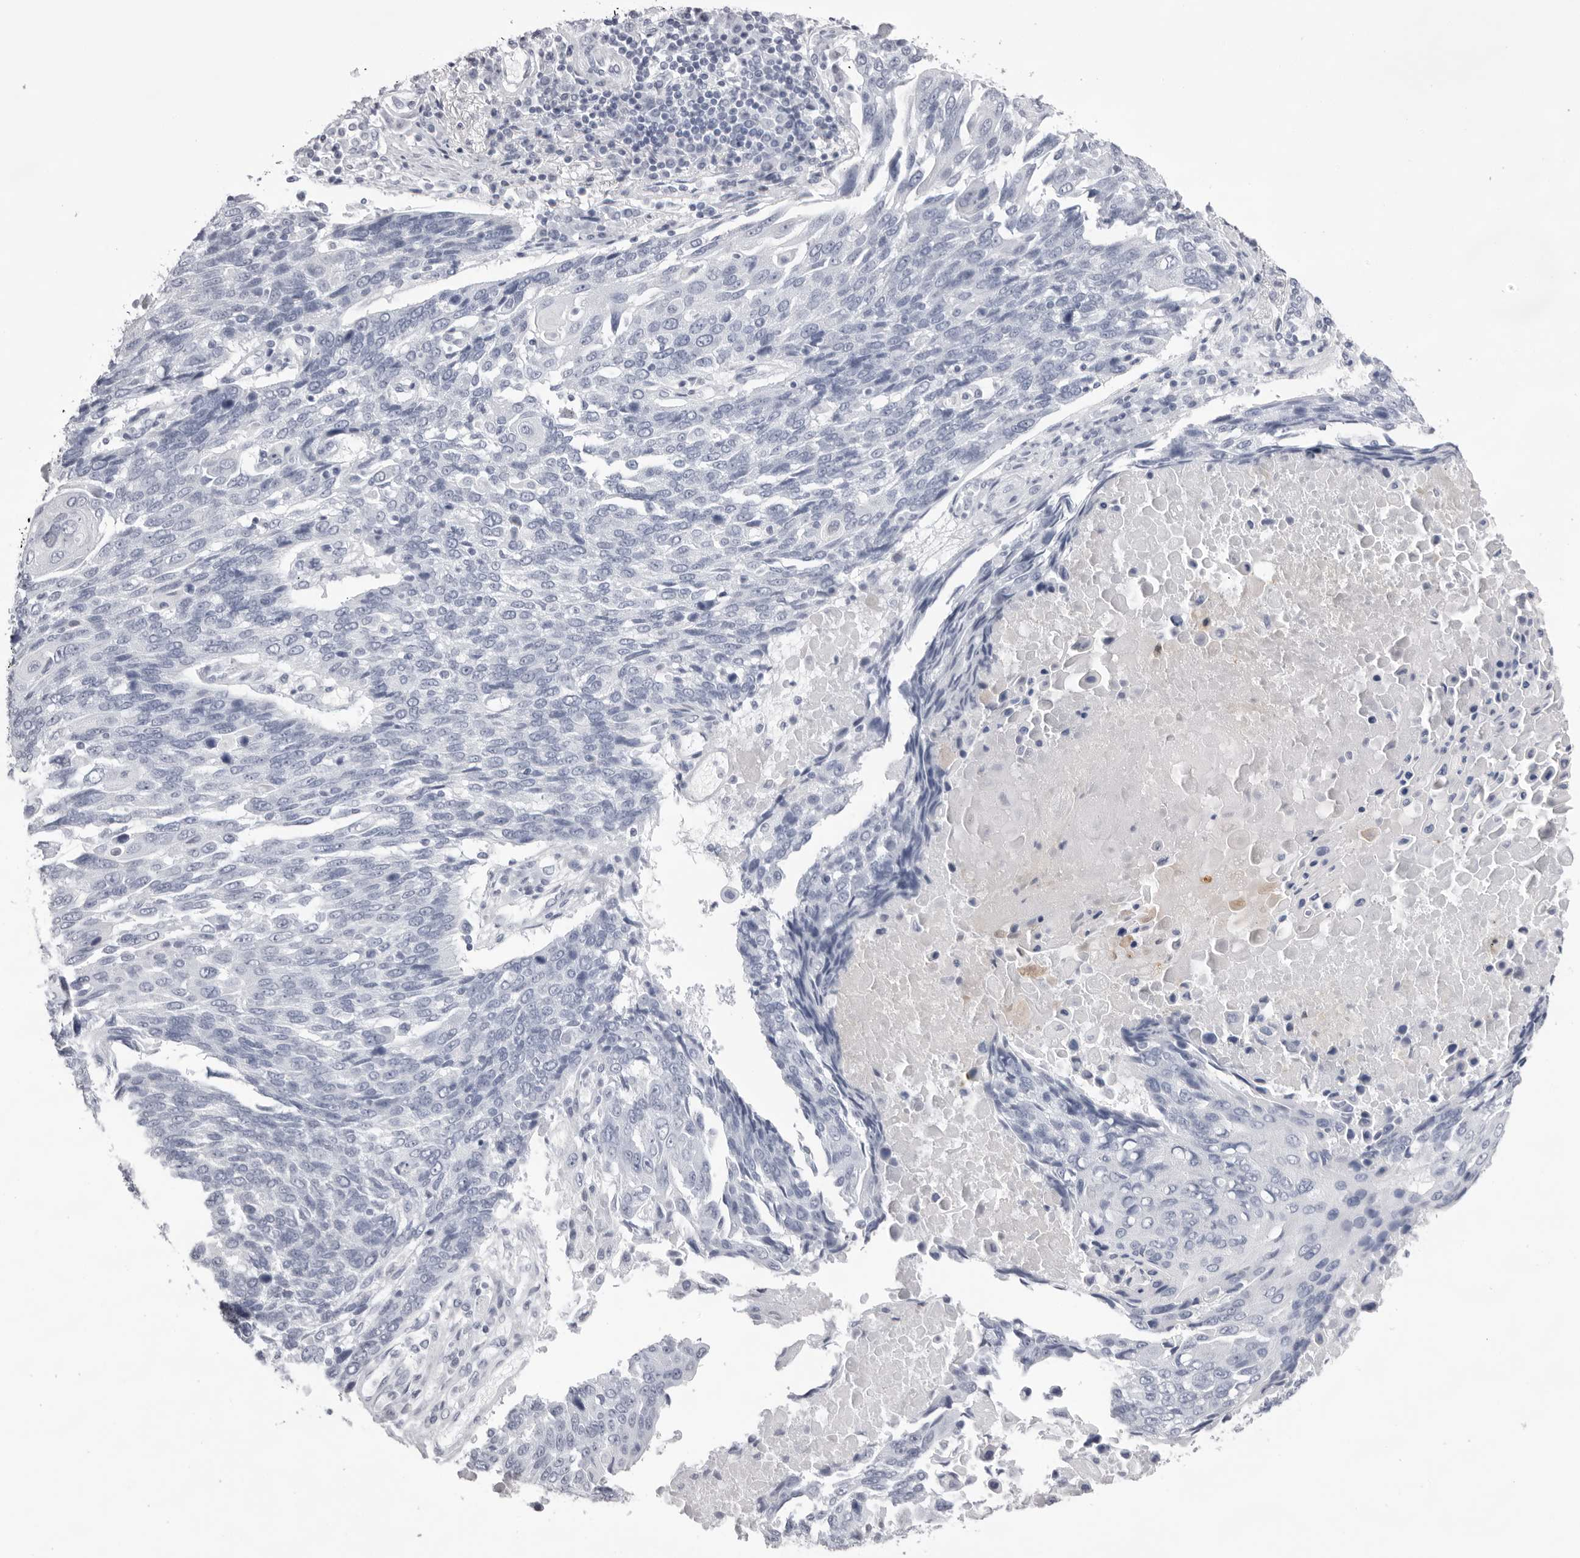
{"staining": {"intensity": "negative", "quantity": "none", "location": "none"}, "tissue": "lung cancer", "cell_type": "Tumor cells", "image_type": "cancer", "snomed": [{"axis": "morphology", "description": "Squamous cell carcinoma, NOS"}, {"axis": "topography", "description": "Lung"}], "caption": "Squamous cell carcinoma (lung) was stained to show a protein in brown. There is no significant positivity in tumor cells. Brightfield microscopy of immunohistochemistry stained with DAB (brown) and hematoxylin (blue), captured at high magnification.", "gene": "TMOD4", "patient": {"sex": "male", "age": 66}}